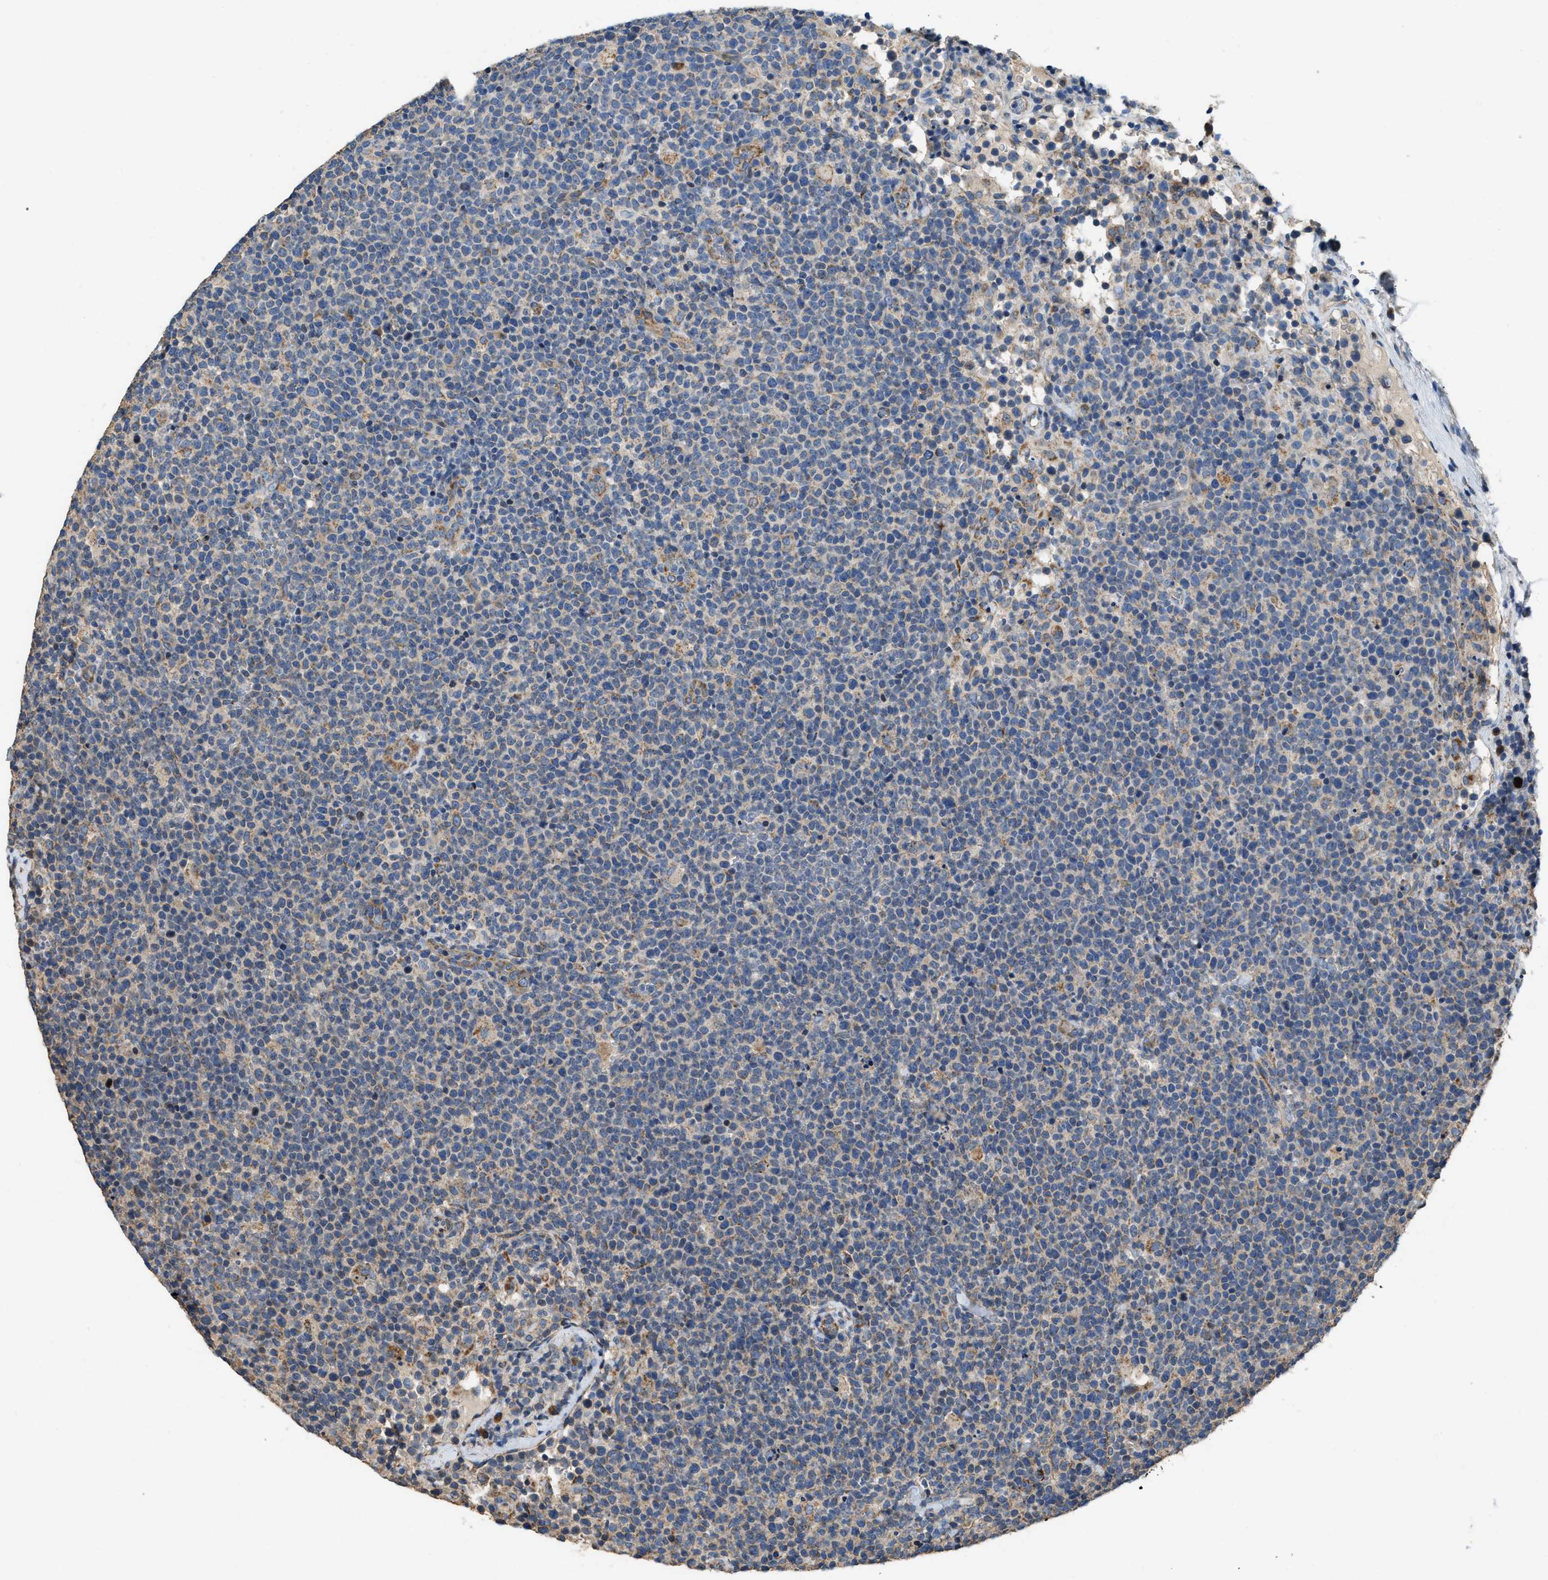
{"staining": {"intensity": "weak", "quantity": "<25%", "location": "cytoplasmic/membranous"}, "tissue": "lymphoma", "cell_type": "Tumor cells", "image_type": "cancer", "snomed": [{"axis": "morphology", "description": "Malignant lymphoma, non-Hodgkin's type, High grade"}, {"axis": "topography", "description": "Lymph node"}], "caption": "High power microscopy histopathology image of an immunohistochemistry (IHC) photomicrograph of lymphoma, revealing no significant staining in tumor cells.", "gene": "TMEM150A", "patient": {"sex": "male", "age": 61}}